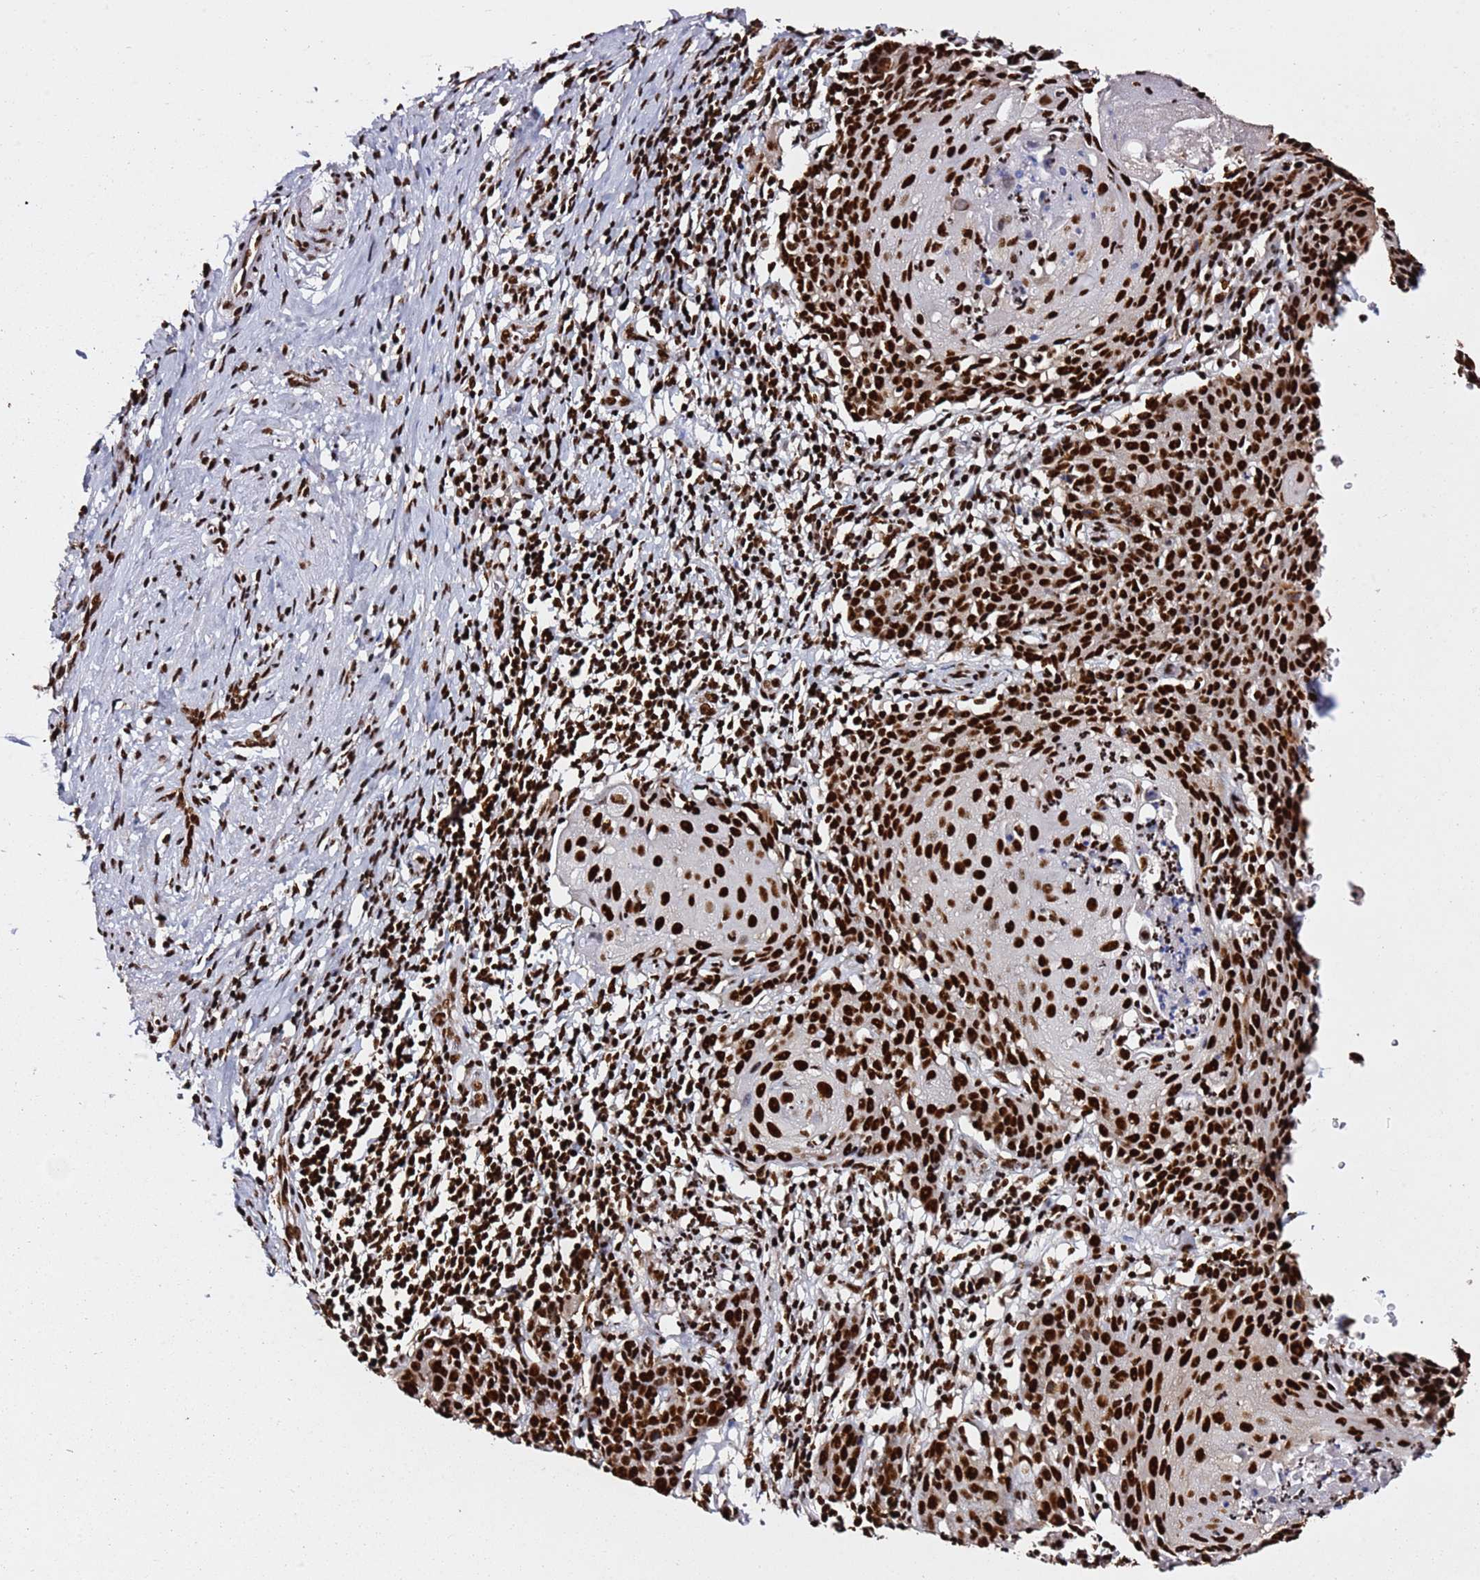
{"staining": {"intensity": "strong", "quantity": ">75%", "location": "nuclear"}, "tissue": "cervical cancer", "cell_type": "Tumor cells", "image_type": "cancer", "snomed": [{"axis": "morphology", "description": "Squamous cell carcinoma, NOS"}, {"axis": "topography", "description": "Cervix"}], "caption": "An image of cervical squamous cell carcinoma stained for a protein shows strong nuclear brown staining in tumor cells.", "gene": "C6orf226", "patient": {"sex": "female", "age": 50}}